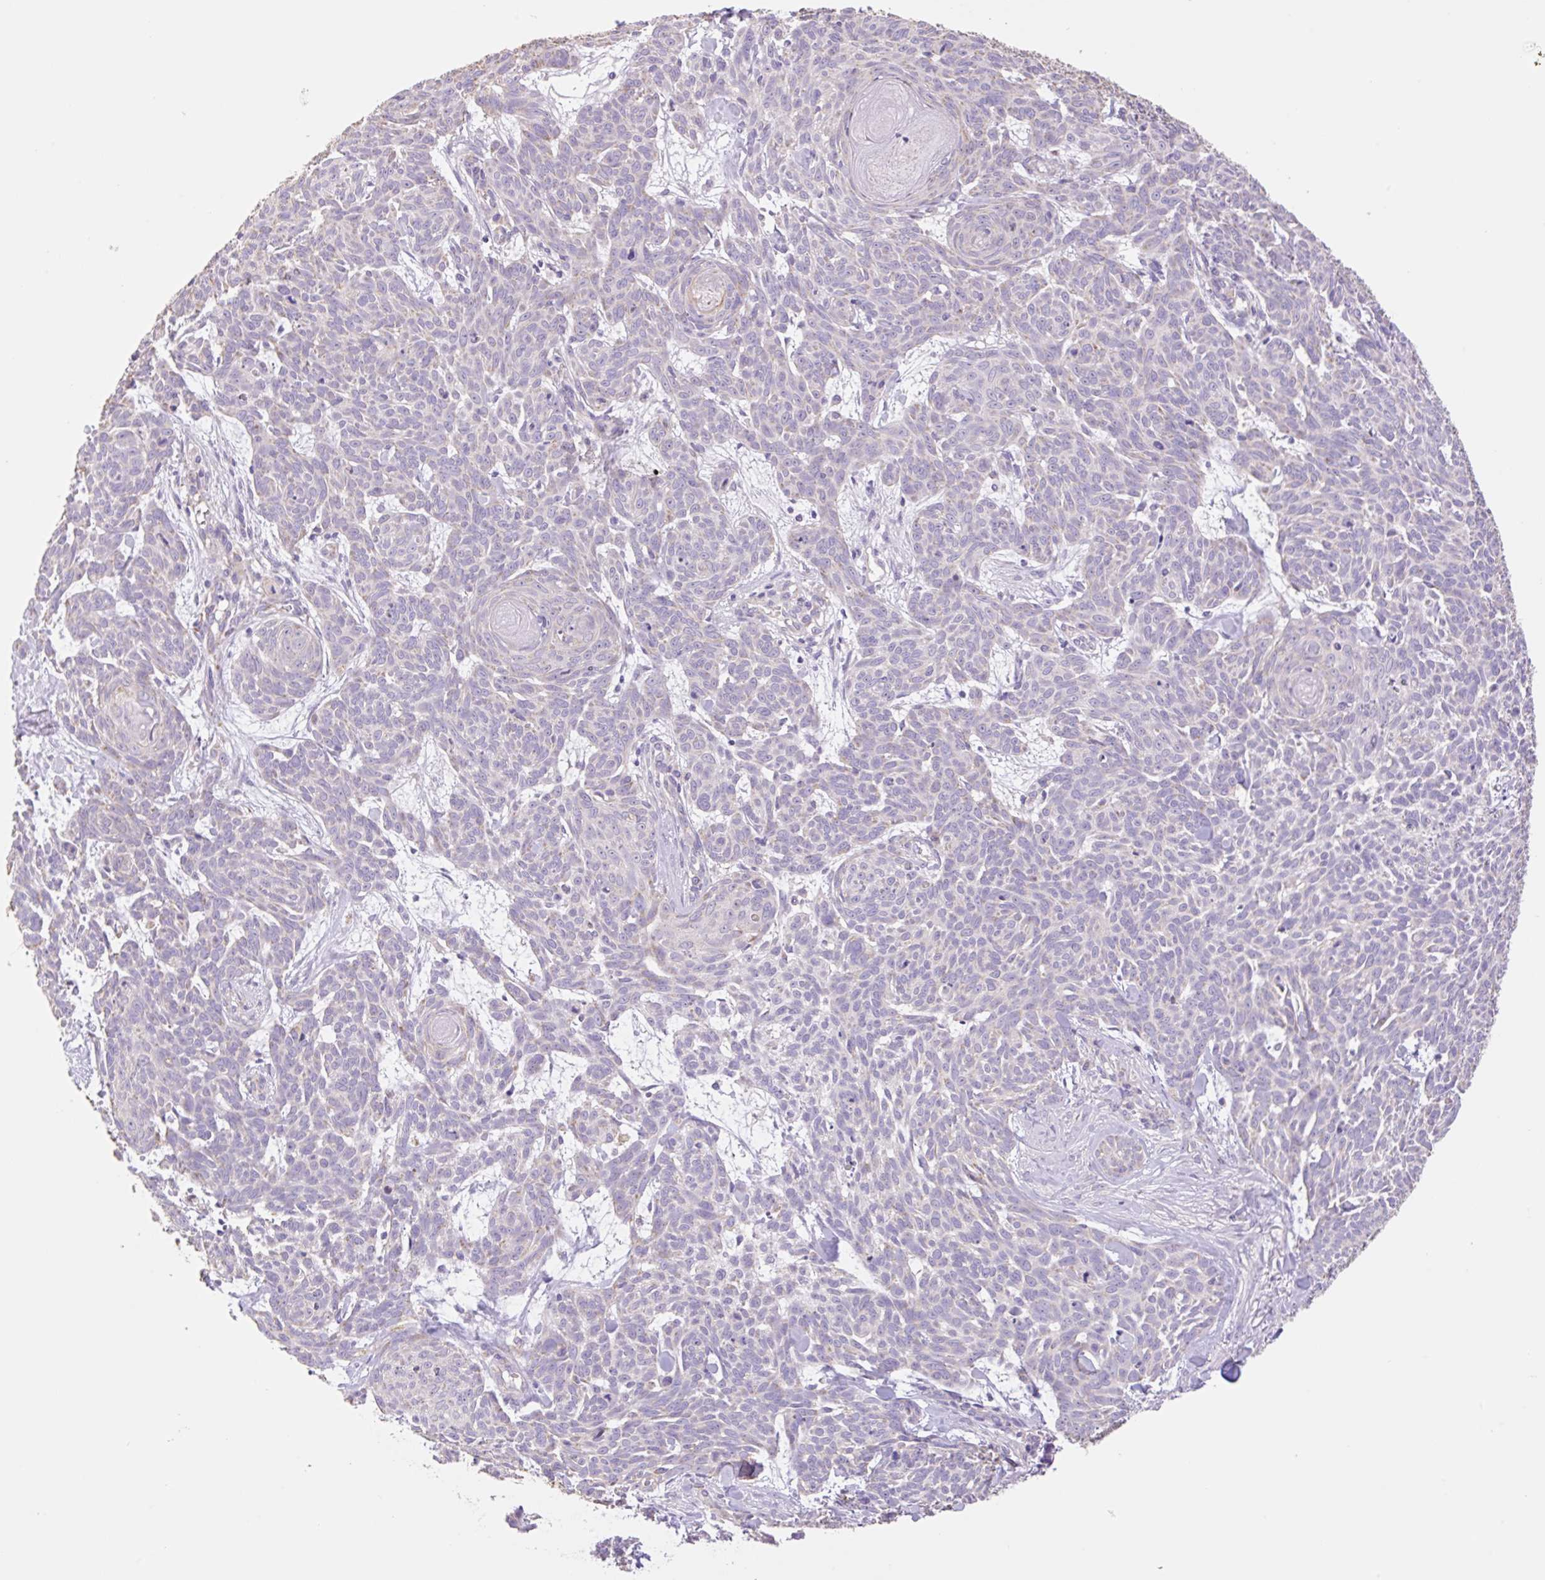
{"staining": {"intensity": "negative", "quantity": "none", "location": "none"}, "tissue": "skin cancer", "cell_type": "Tumor cells", "image_type": "cancer", "snomed": [{"axis": "morphology", "description": "Basal cell carcinoma"}, {"axis": "topography", "description": "Skin"}], "caption": "Immunohistochemistry (IHC) histopathology image of neoplastic tissue: skin cancer stained with DAB (3,3'-diaminobenzidine) displays no significant protein expression in tumor cells.", "gene": "COPZ2", "patient": {"sex": "female", "age": 93}}